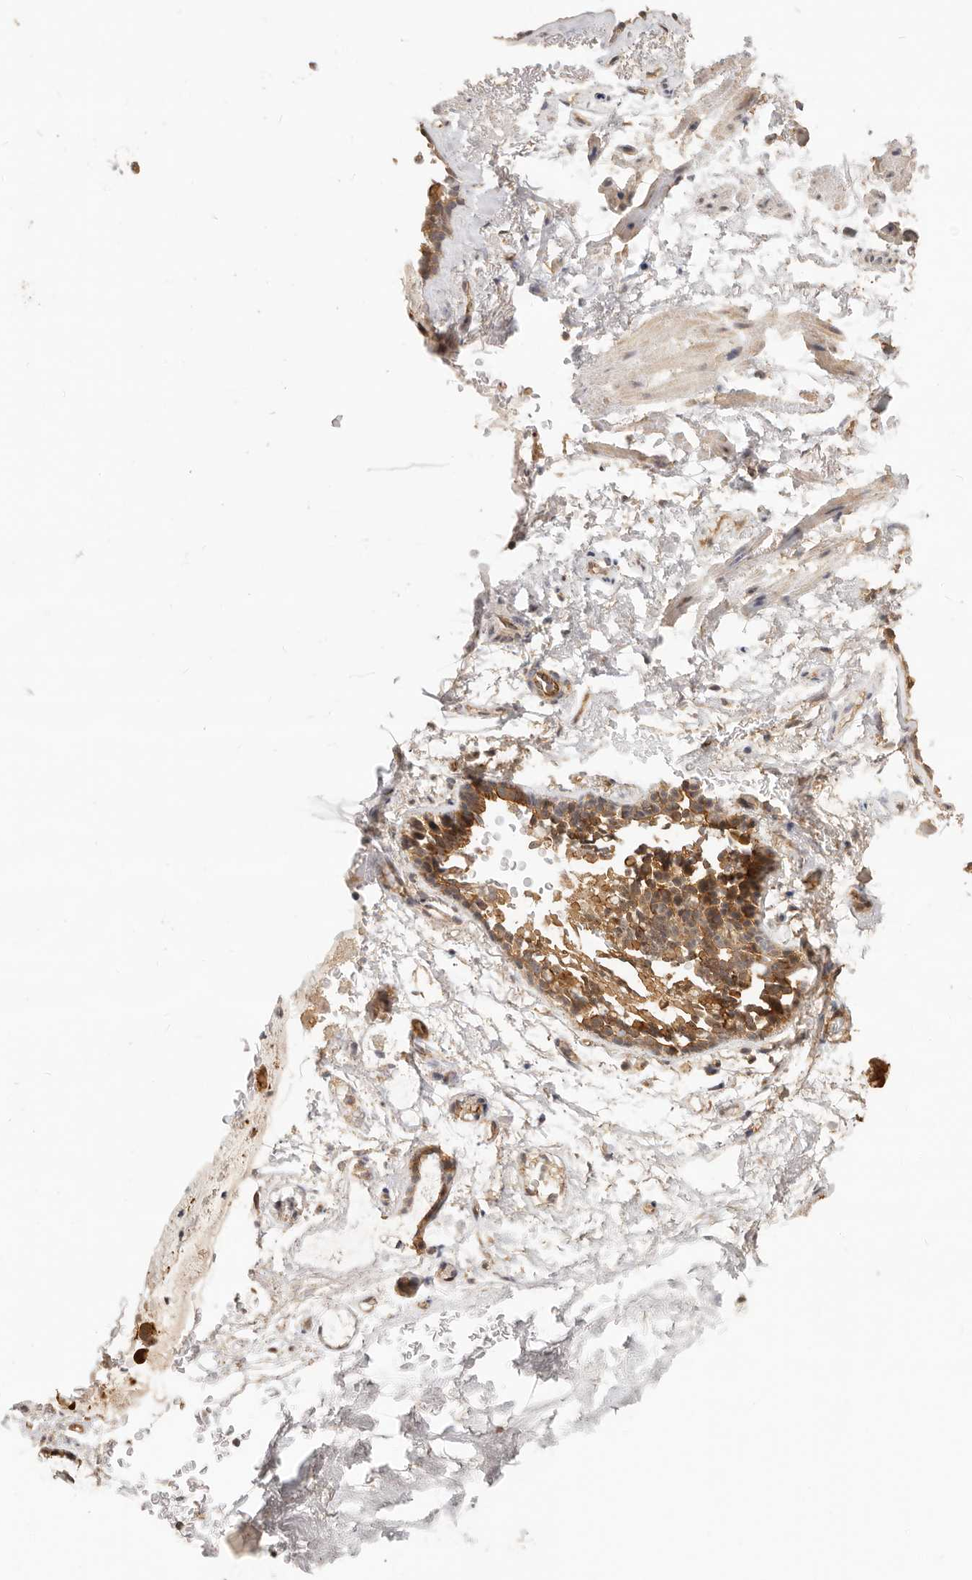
{"staining": {"intensity": "moderate", "quantity": "<25%", "location": "cytoplasmic/membranous"}, "tissue": "adipose tissue", "cell_type": "Adipocytes", "image_type": "normal", "snomed": [{"axis": "morphology", "description": "Normal tissue, NOS"}, {"axis": "topography", "description": "Cartilage tissue"}, {"axis": "topography", "description": "Bronchus"}], "caption": "Adipose tissue was stained to show a protein in brown. There is low levels of moderate cytoplasmic/membranous positivity in approximately <25% of adipocytes. Nuclei are stained in blue.", "gene": "AFDN", "patient": {"sex": "female", "age": 73}}